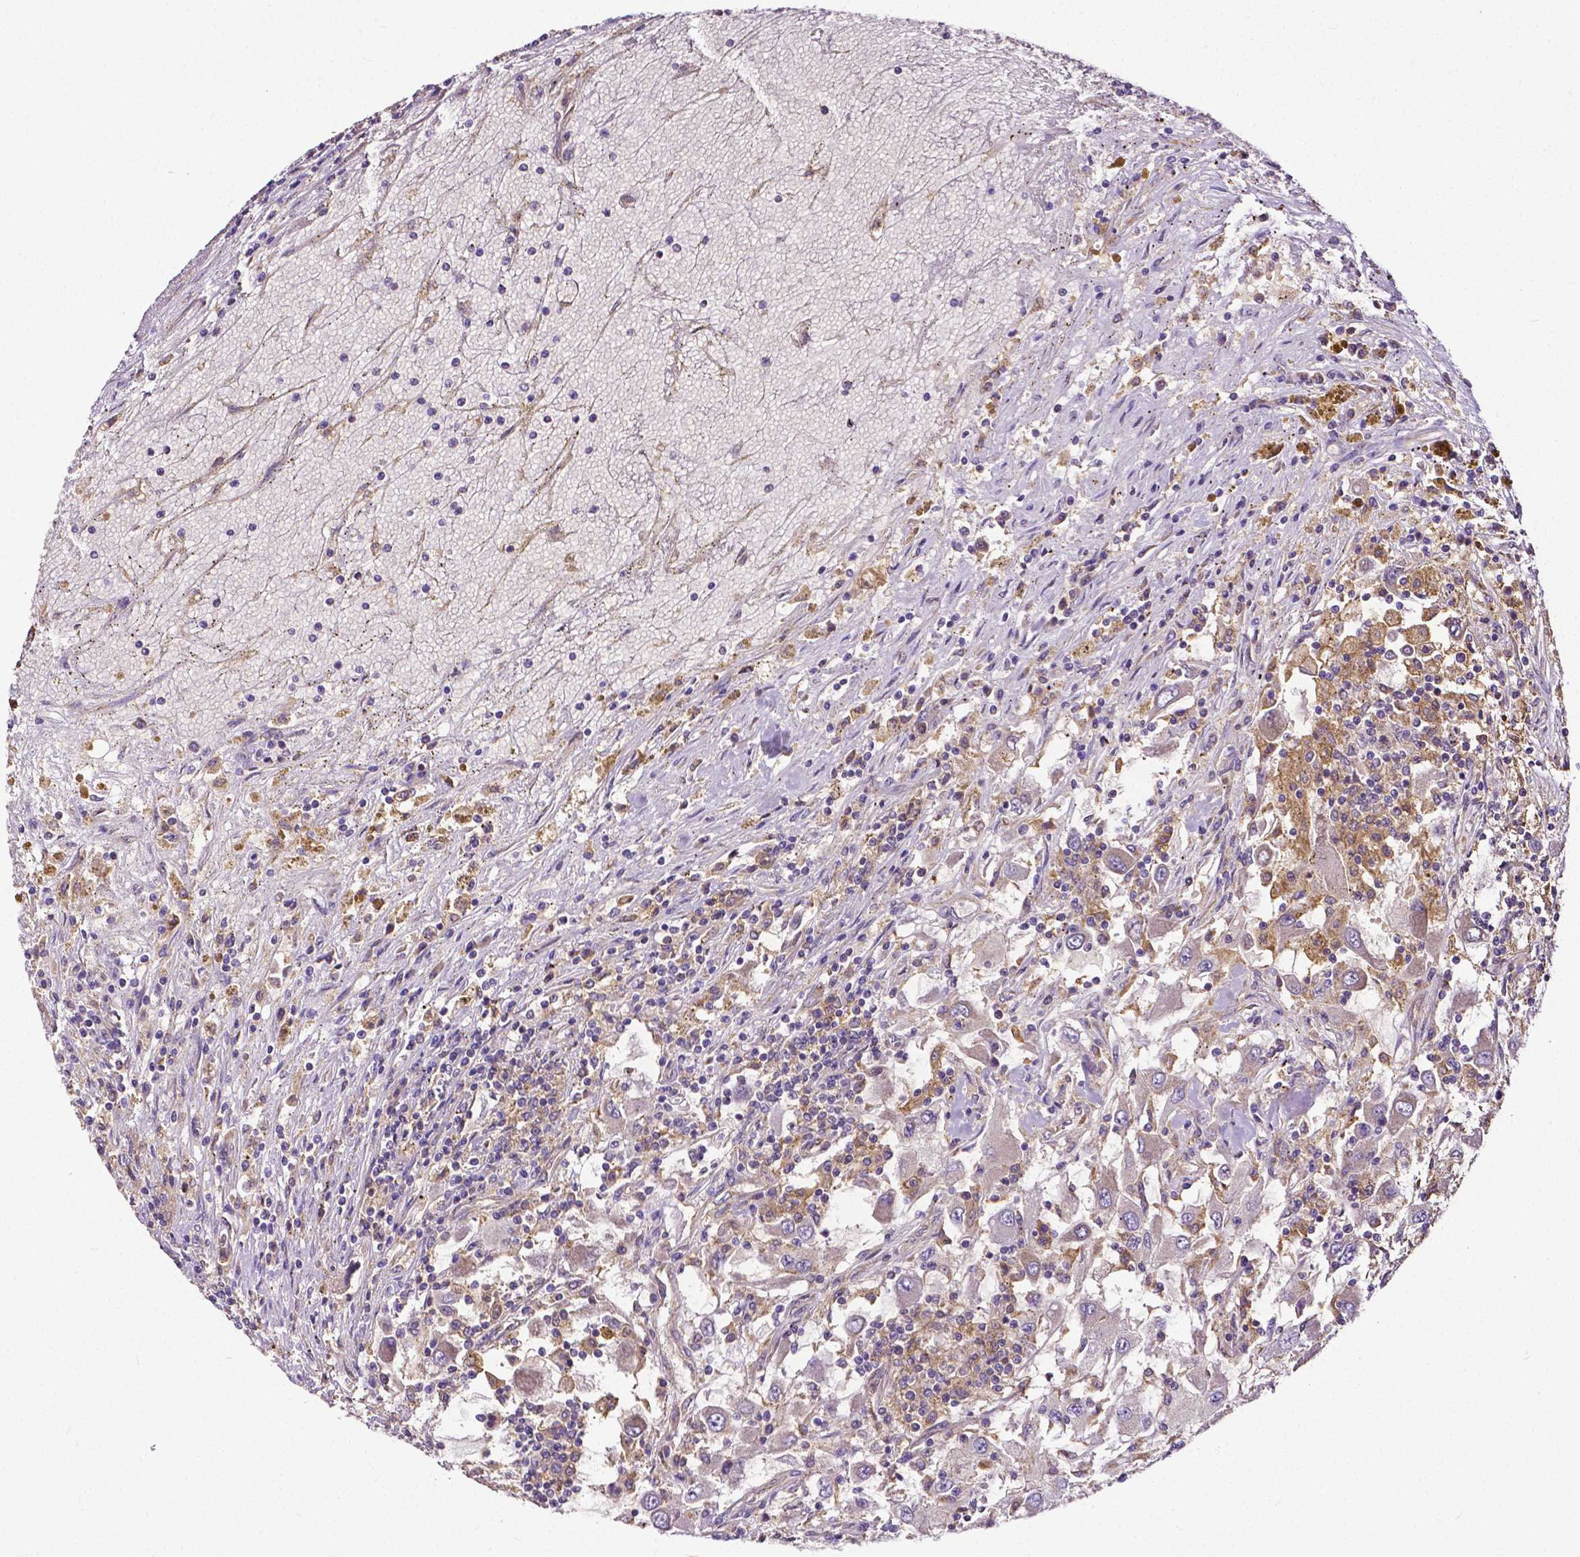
{"staining": {"intensity": "negative", "quantity": "none", "location": "none"}, "tissue": "renal cancer", "cell_type": "Tumor cells", "image_type": "cancer", "snomed": [{"axis": "morphology", "description": "Adenocarcinoma, NOS"}, {"axis": "topography", "description": "Kidney"}], "caption": "A high-resolution photomicrograph shows immunohistochemistry staining of renal cancer, which demonstrates no significant staining in tumor cells.", "gene": "DICER1", "patient": {"sex": "female", "age": 67}}